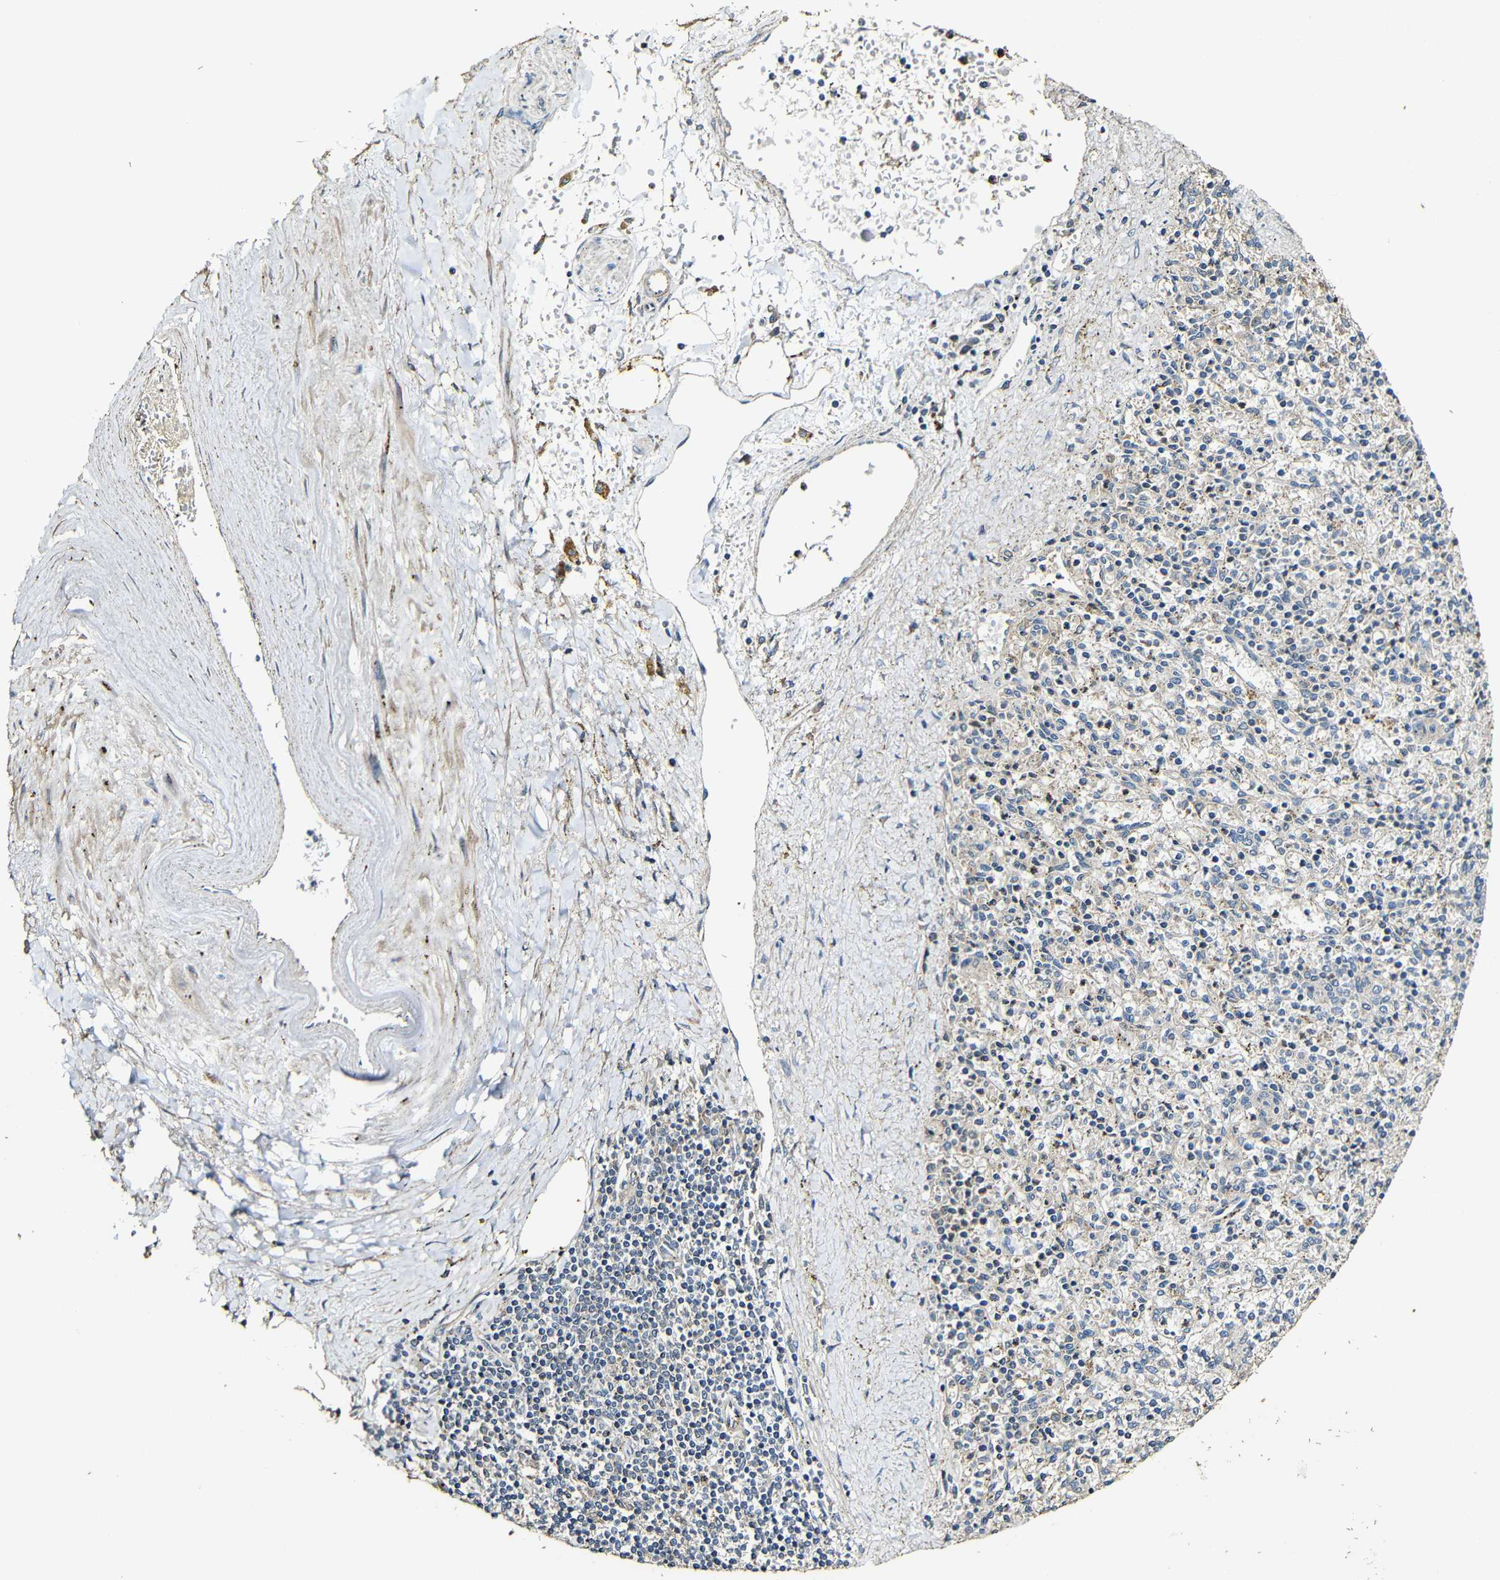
{"staining": {"intensity": "moderate", "quantity": ">75%", "location": "cytoplasmic/membranous"}, "tissue": "spleen", "cell_type": "Cells in red pulp", "image_type": "normal", "snomed": [{"axis": "morphology", "description": "Normal tissue, NOS"}, {"axis": "topography", "description": "Spleen"}], "caption": "Normal spleen was stained to show a protein in brown. There is medium levels of moderate cytoplasmic/membranous staining in about >75% of cells in red pulp.", "gene": "CASP8", "patient": {"sex": "male", "age": 72}}